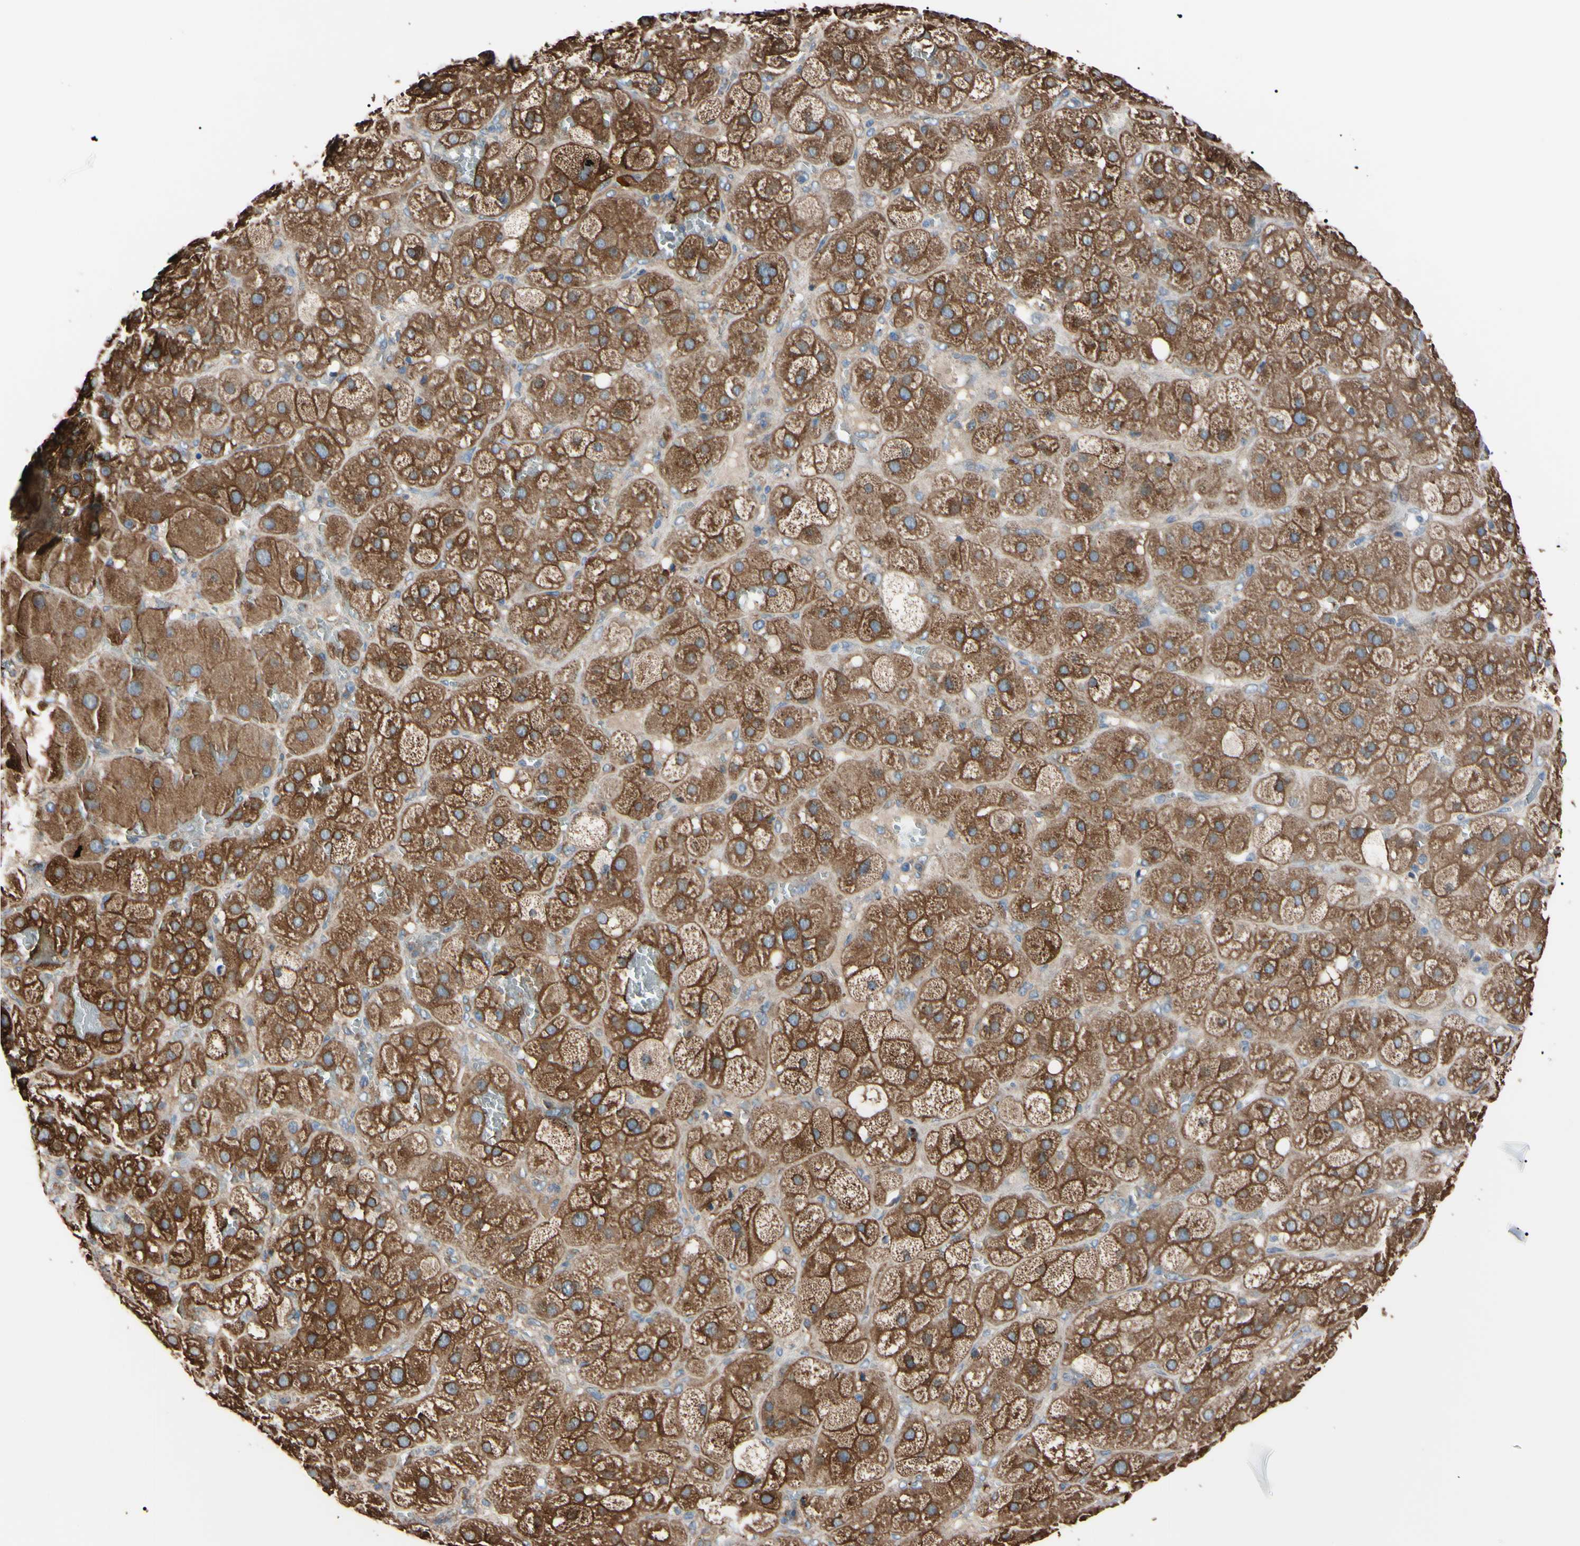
{"staining": {"intensity": "moderate", "quantity": ">75%", "location": "cytoplasmic/membranous"}, "tissue": "adrenal gland", "cell_type": "Glandular cells", "image_type": "normal", "snomed": [{"axis": "morphology", "description": "Normal tissue, NOS"}, {"axis": "topography", "description": "Adrenal gland"}], "caption": "Immunohistochemical staining of benign human adrenal gland shows medium levels of moderate cytoplasmic/membranous staining in approximately >75% of glandular cells. The staining is performed using DAB brown chromogen to label protein expression. The nuclei are counter-stained blue using hematoxylin.", "gene": "PRKACA", "patient": {"sex": "female", "age": 47}}